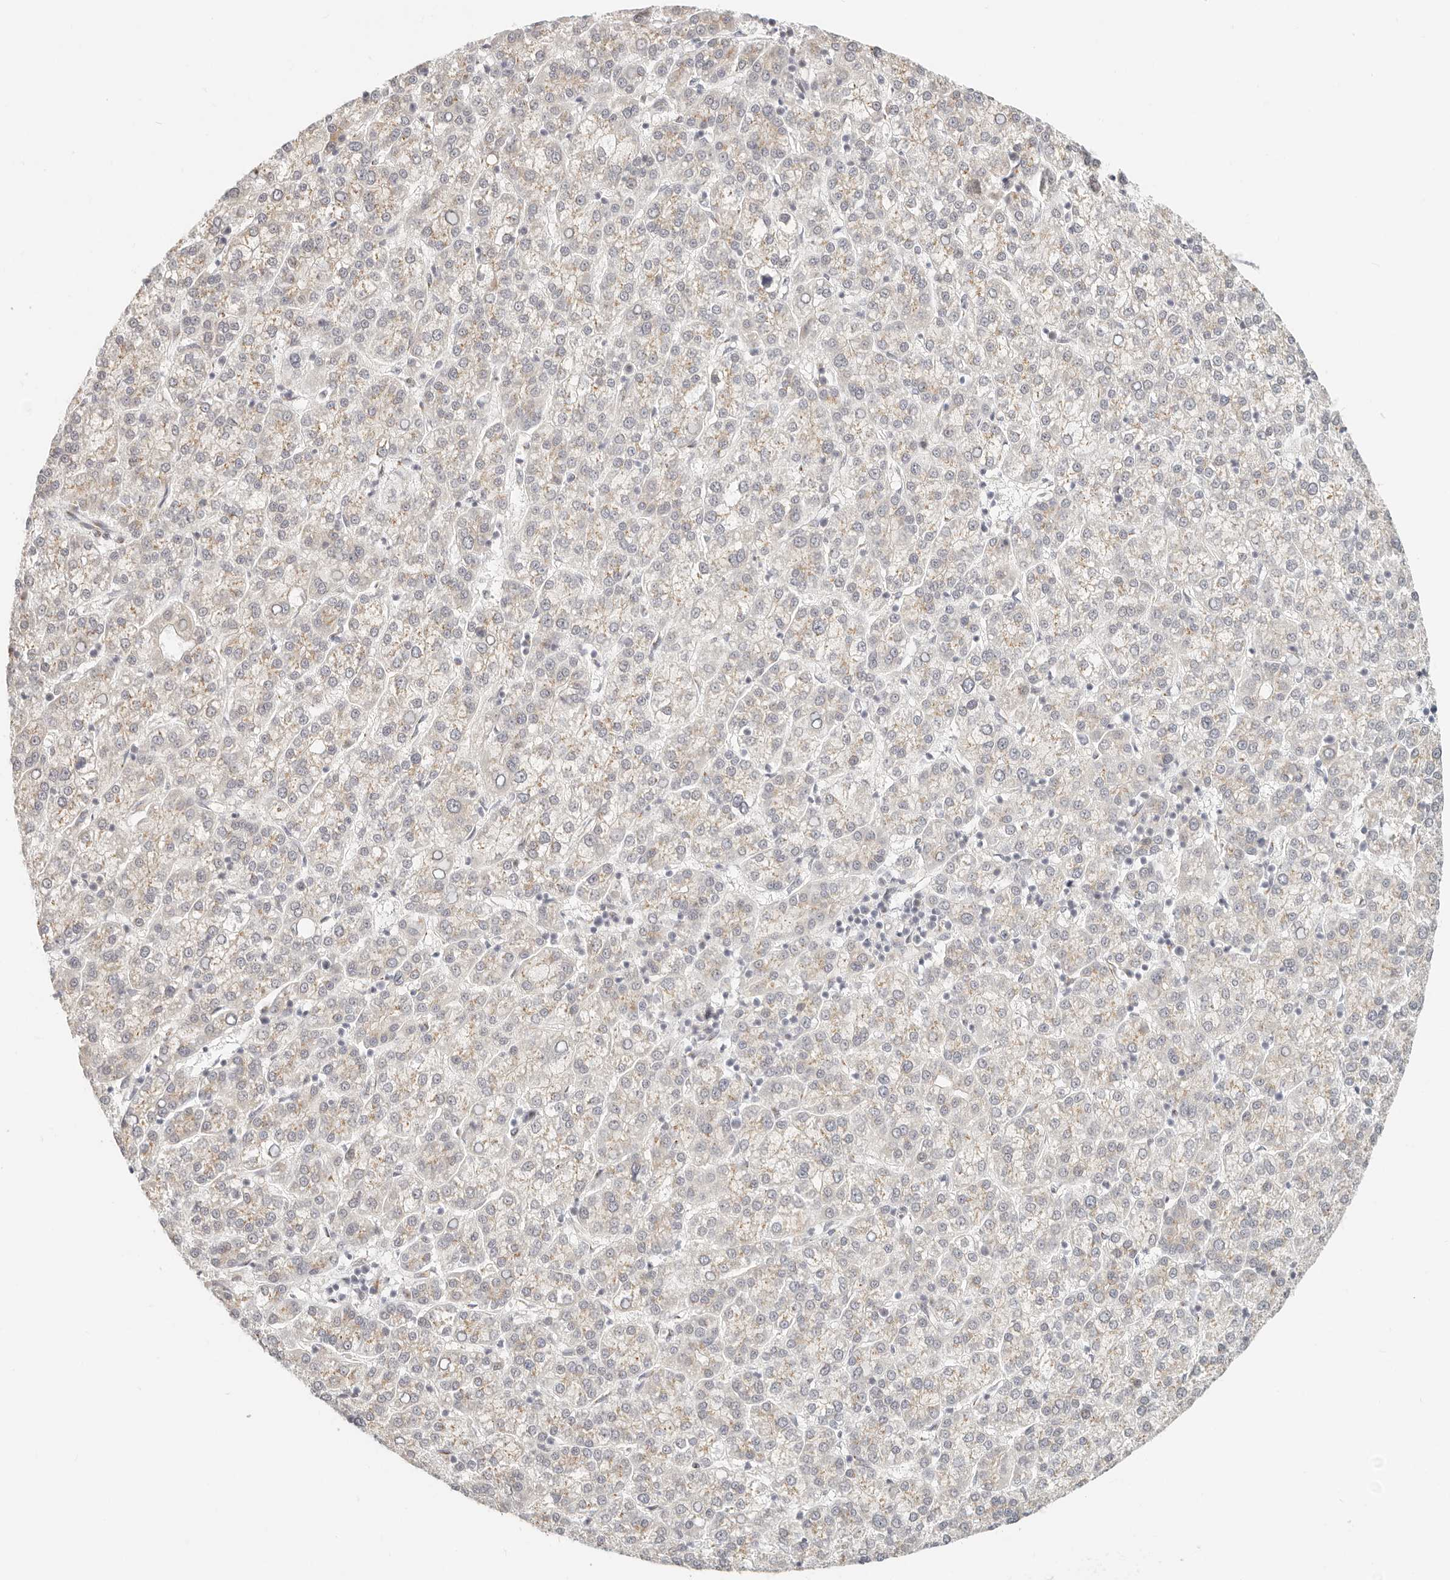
{"staining": {"intensity": "weak", "quantity": "25%-75%", "location": "cytoplasmic/membranous"}, "tissue": "liver cancer", "cell_type": "Tumor cells", "image_type": "cancer", "snomed": [{"axis": "morphology", "description": "Carcinoma, Hepatocellular, NOS"}, {"axis": "topography", "description": "Liver"}], "caption": "This is an image of IHC staining of liver cancer, which shows weak staining in the cytoplasmic/membranous of tumor cells.", "gene": "FAM20B", "patient": {"sex": "female", "age": 58}}